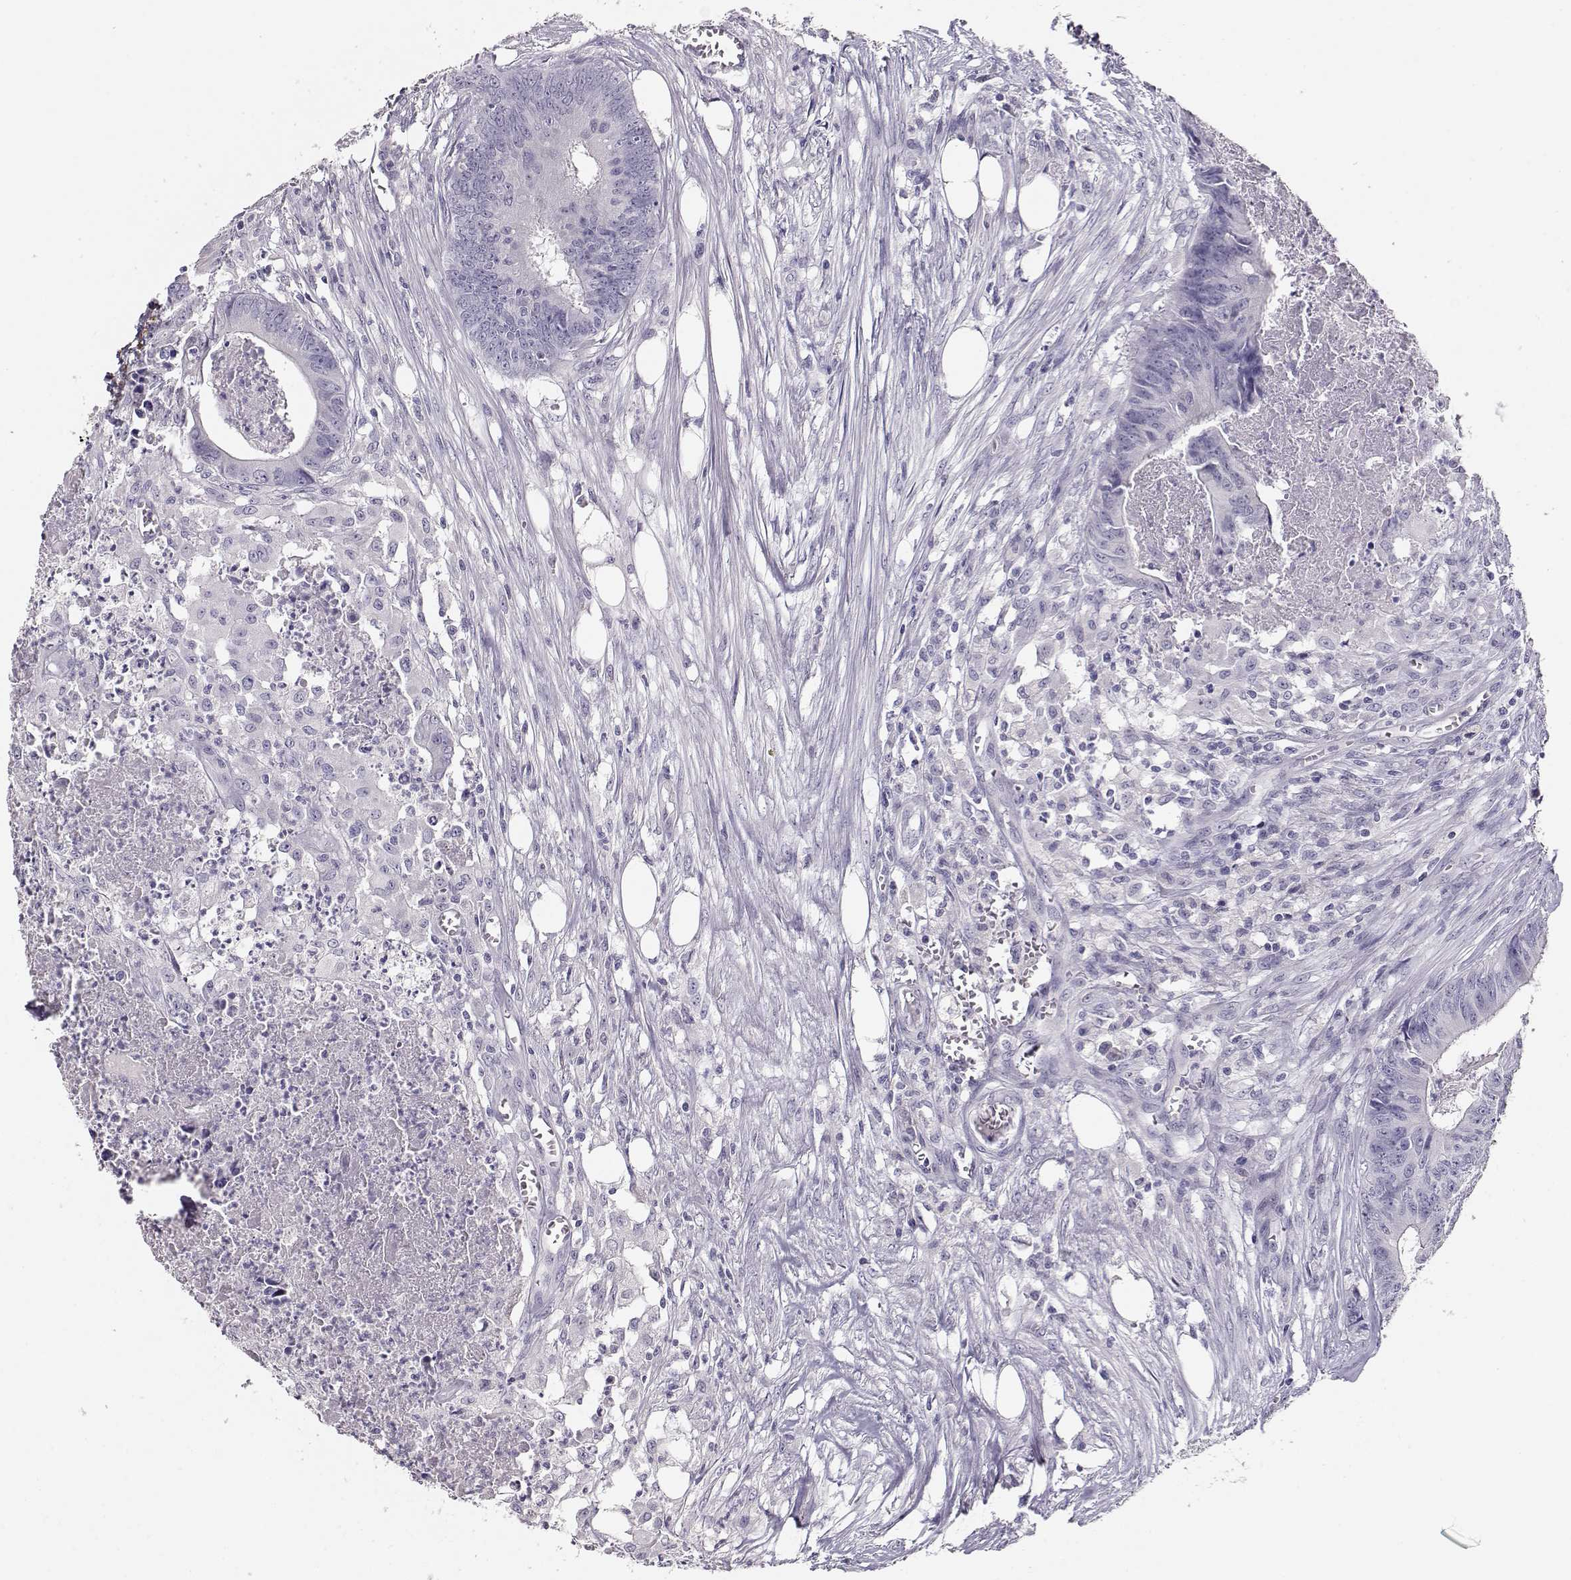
{"staining": {"intensity": "negative", "quantity": "none", "location": "none"}, "tissue": "colorectal cancer", "cell_type": "Tumor cells", "image_type": "cancer", "snomed": [{"axis": "morphology", "description": "Adenocarcinoma, NOS"}, {"axis": "topography", "description": "Colon"}], "caption": "Human colorectal cancer stained for a protein using immunohistochemistry (IHC) shows no staining in tumor cells.", "gene": "MAGEC1", "patient": {"sex": "male", "age": 84}}